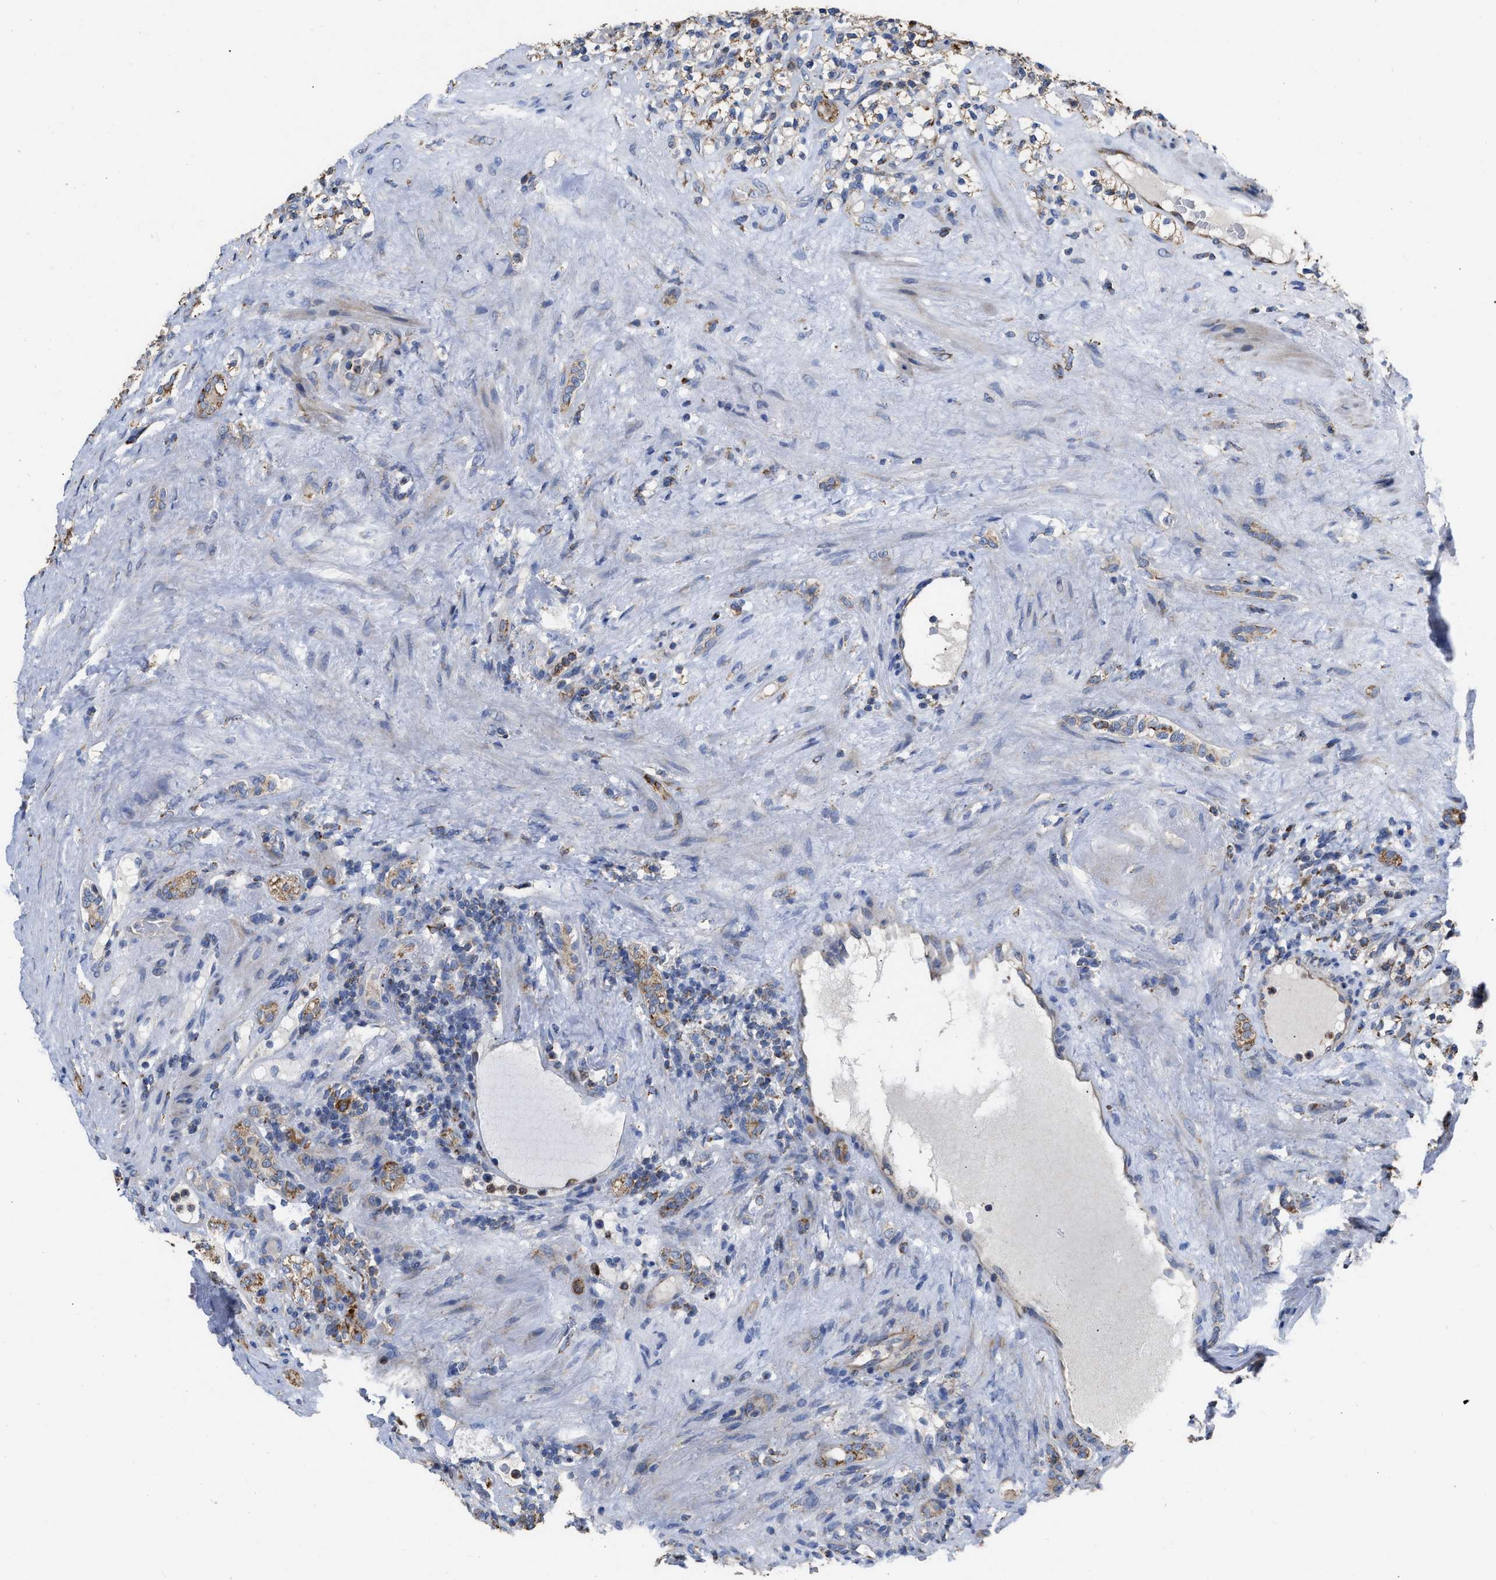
{"staining": {"intensity": "moderate", "quantity": ">75%", "location": "cytoplasmic/membranous"}, "tissue": "renal cancer", "cell_type": "Tumor cells", "image_type": "cancer", "snomed": [{"axis": "morphology", "description": "Normal tissue, NOS"}, {"axis": "morphology", "description": "Adenocarcinoma, NOS"}, {"axis": "topography", "description": "Kidney"}], "caption": "Approximately >75% of tumor cells in human renal adenocarcinoma demonstrate moderate cytoplasmic/membranous protein positivity as visualized by brown immunohistochemical staining.", "gene": "AK2", "patient": {"sex": "female", "age": 72}}